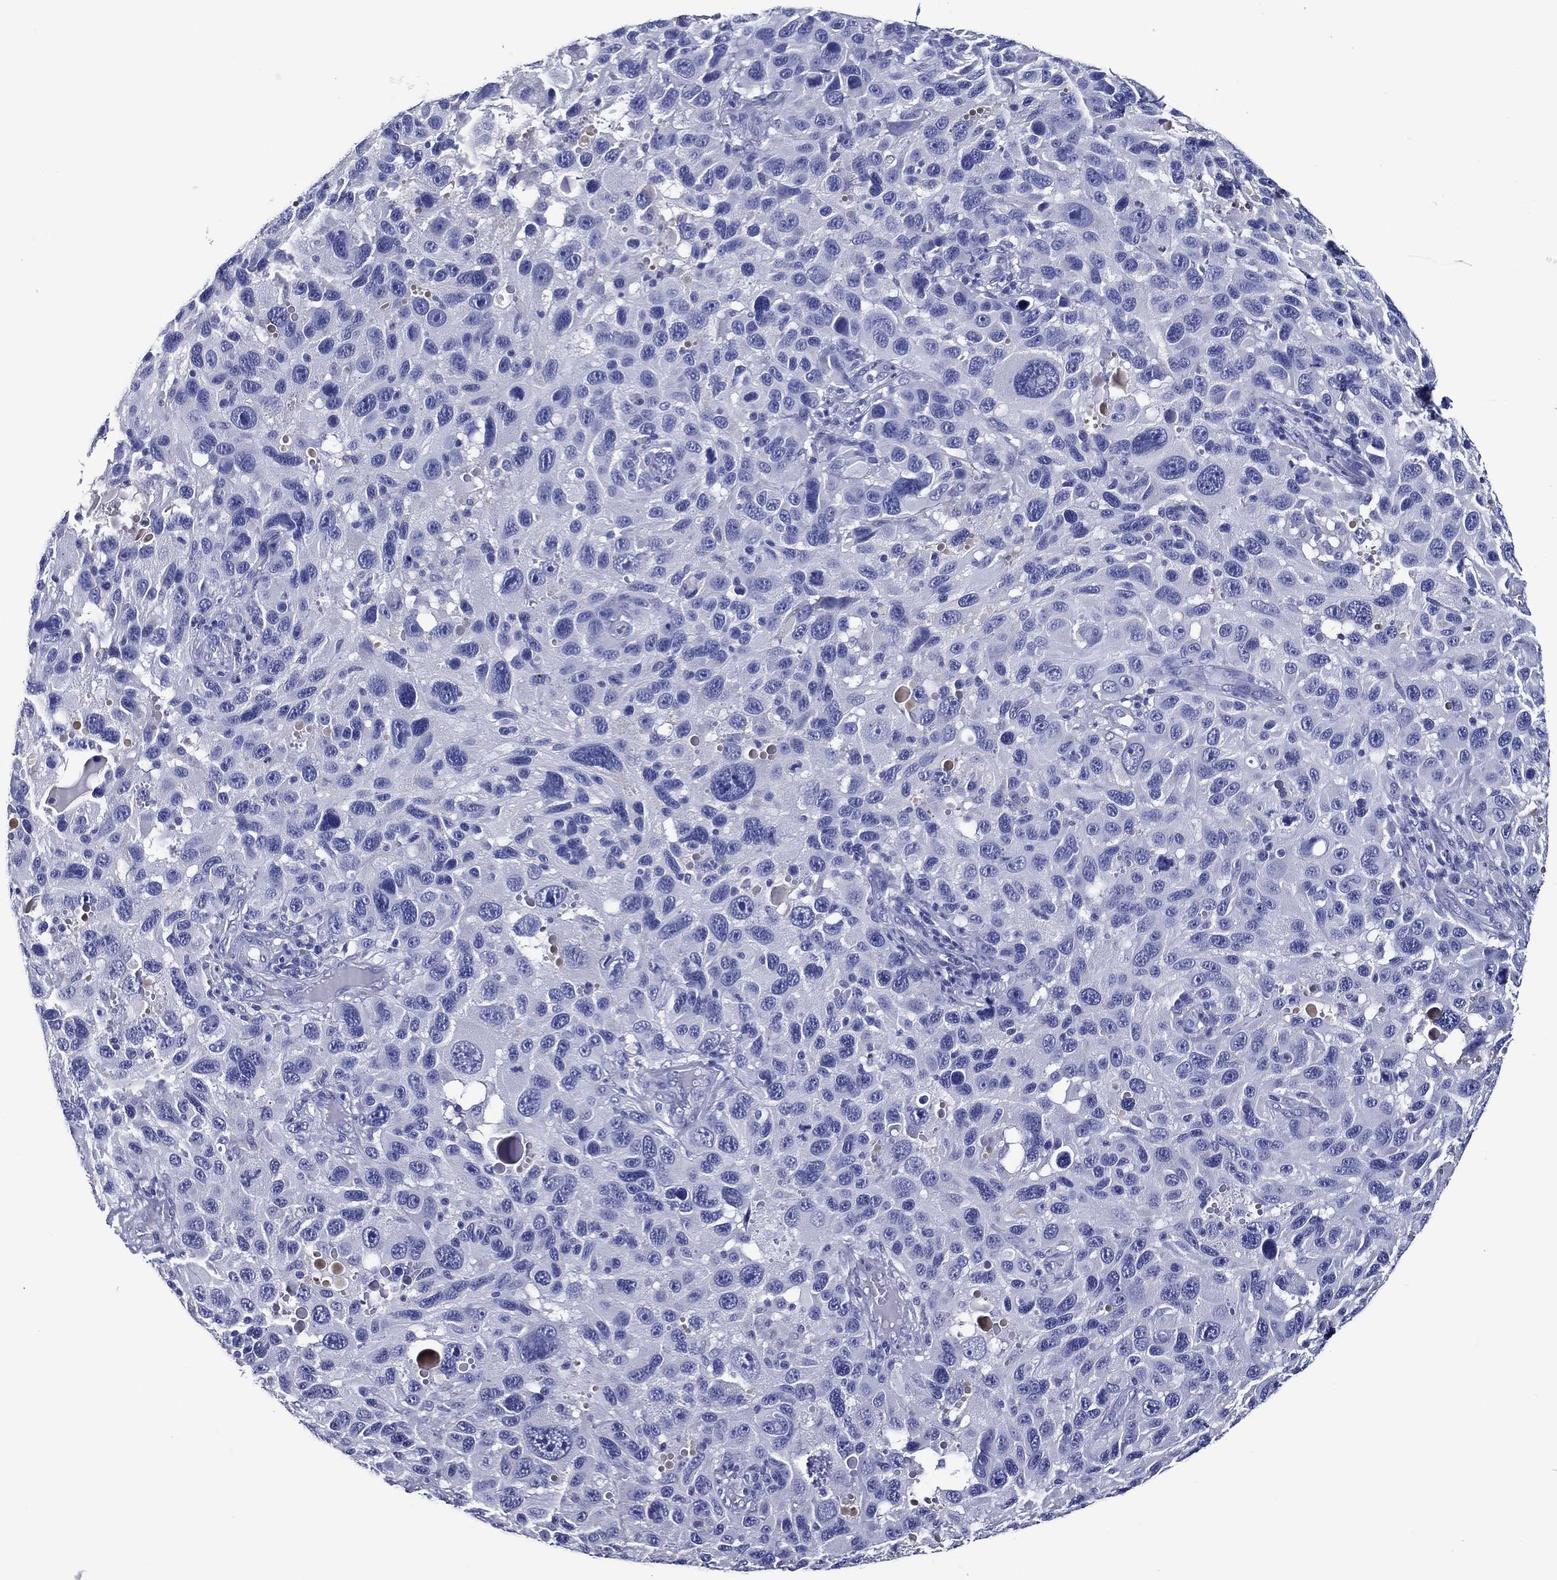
{"staining": {"intensity": "negative", "quantity": "none", "location": "none"}, "tissue": "melanoma", "cell_type": "Tumor cells", "image_type": "cancer", "snomed": [{"axis": "morphology", "description": "Malignant melanoma, NOS"}, {"axis": "topography", "description": "Skin"}], "caption": "Malignant melanoma stained for a protein using immunohistochemistry (IHC) exhibits no expression tumor cells.", "gene": "ACE2", "patient": {"sex": "male", "age": 53}}